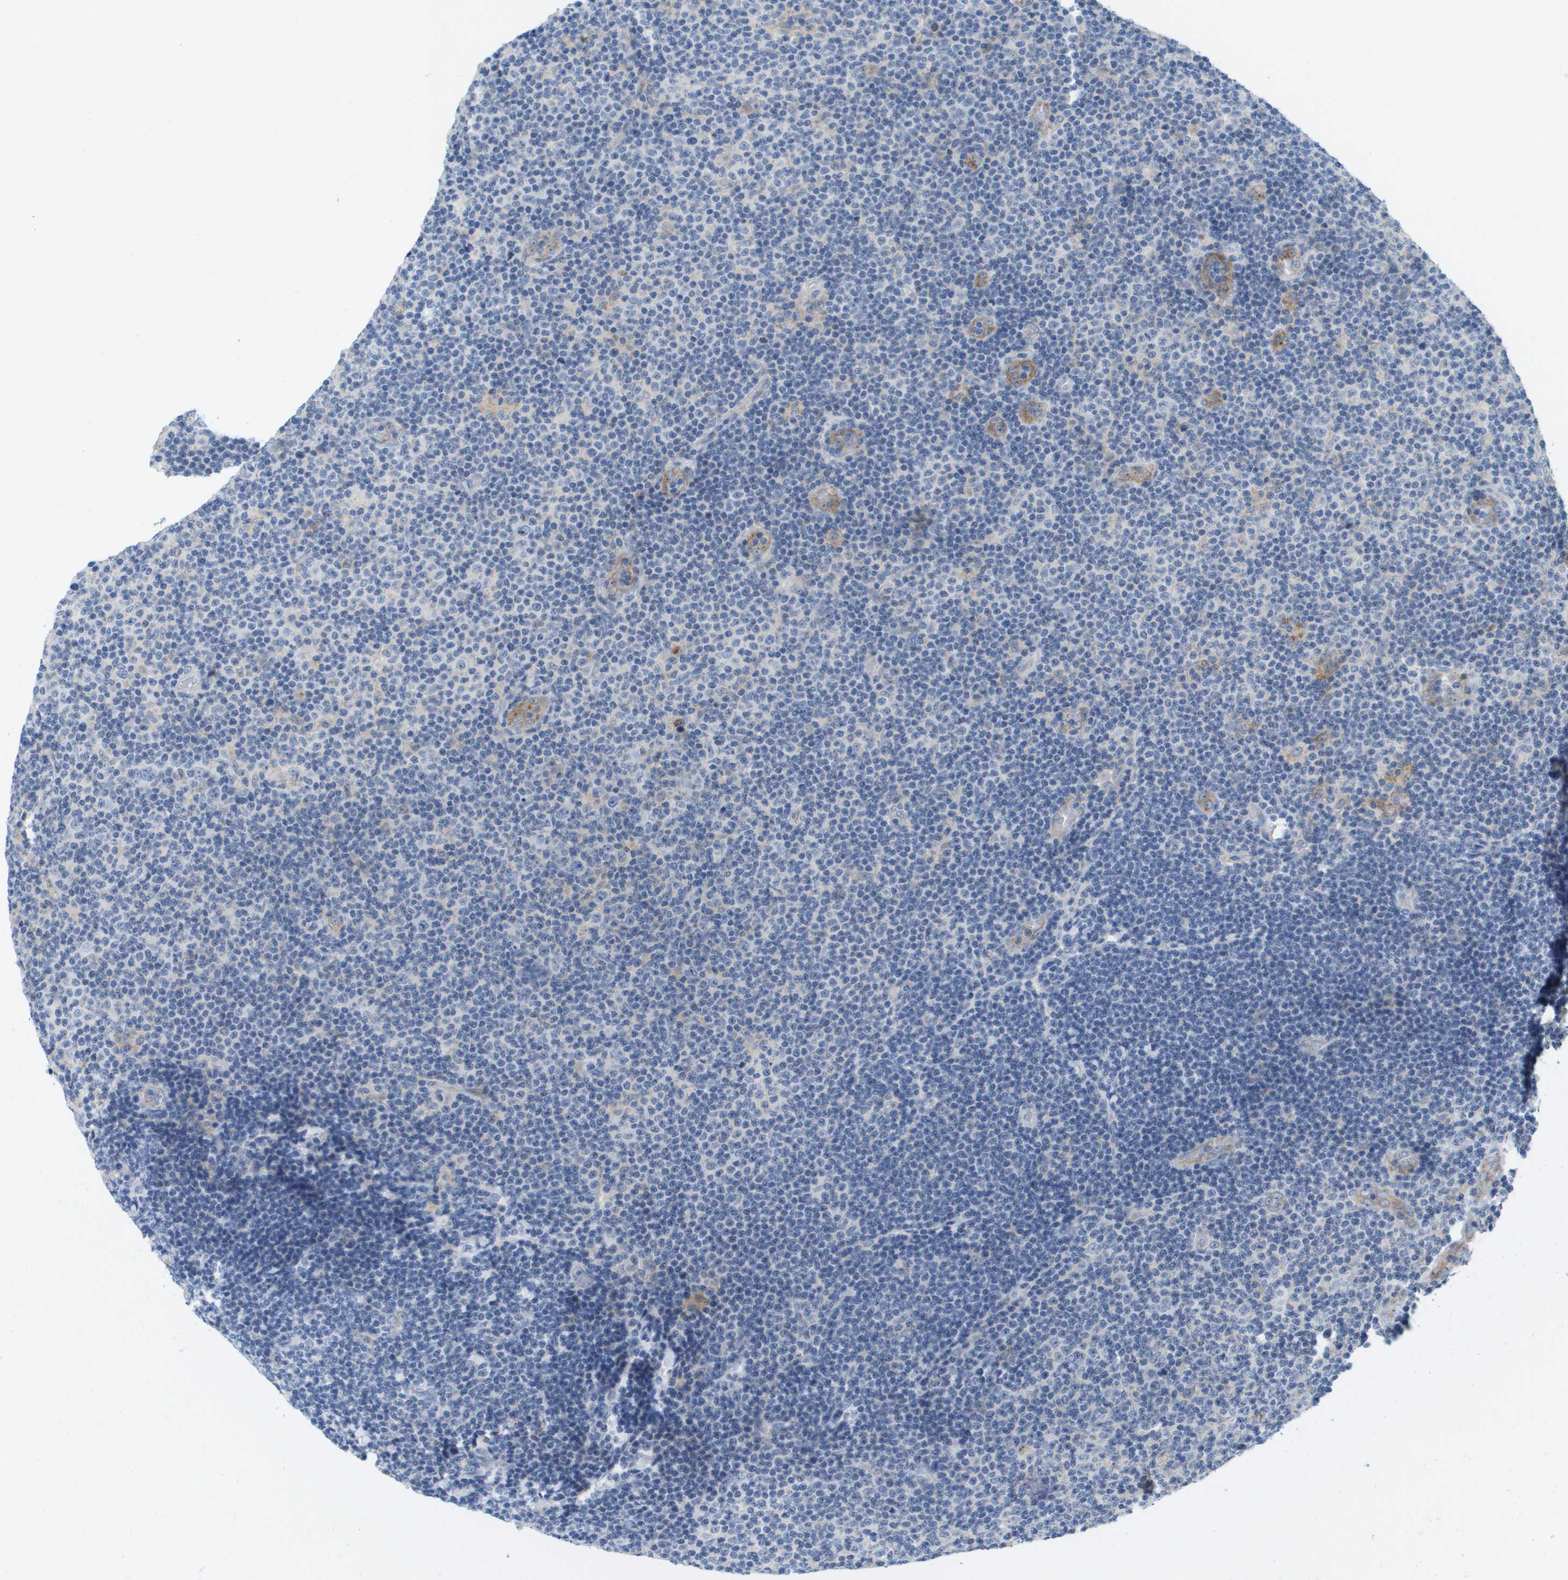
{"staining": {"intensity": "negative", "quantity": "none", "location": "none"}, "tissue": "lymphoma", "cell_type": "Tumor cells", "image_type": "cancer", "snomed": [{"axis": "morphology", "description": "Malignant lymphoma, non-Hodgkin's type, Low grade"}, {"axis": "topography", "description": "Lymph node"}], "caption": "Immunohistochemistry (IHC) image of neoplastic tissue: malignant lymphoma, non-Hodgkin's type (low-grade) stained with DAB (3,3'-diaminobenzidine) reveals no significant protein positivity in tumor cells.", "gene": "LIPG", "patient": {"sex": "male", "age": 83}}